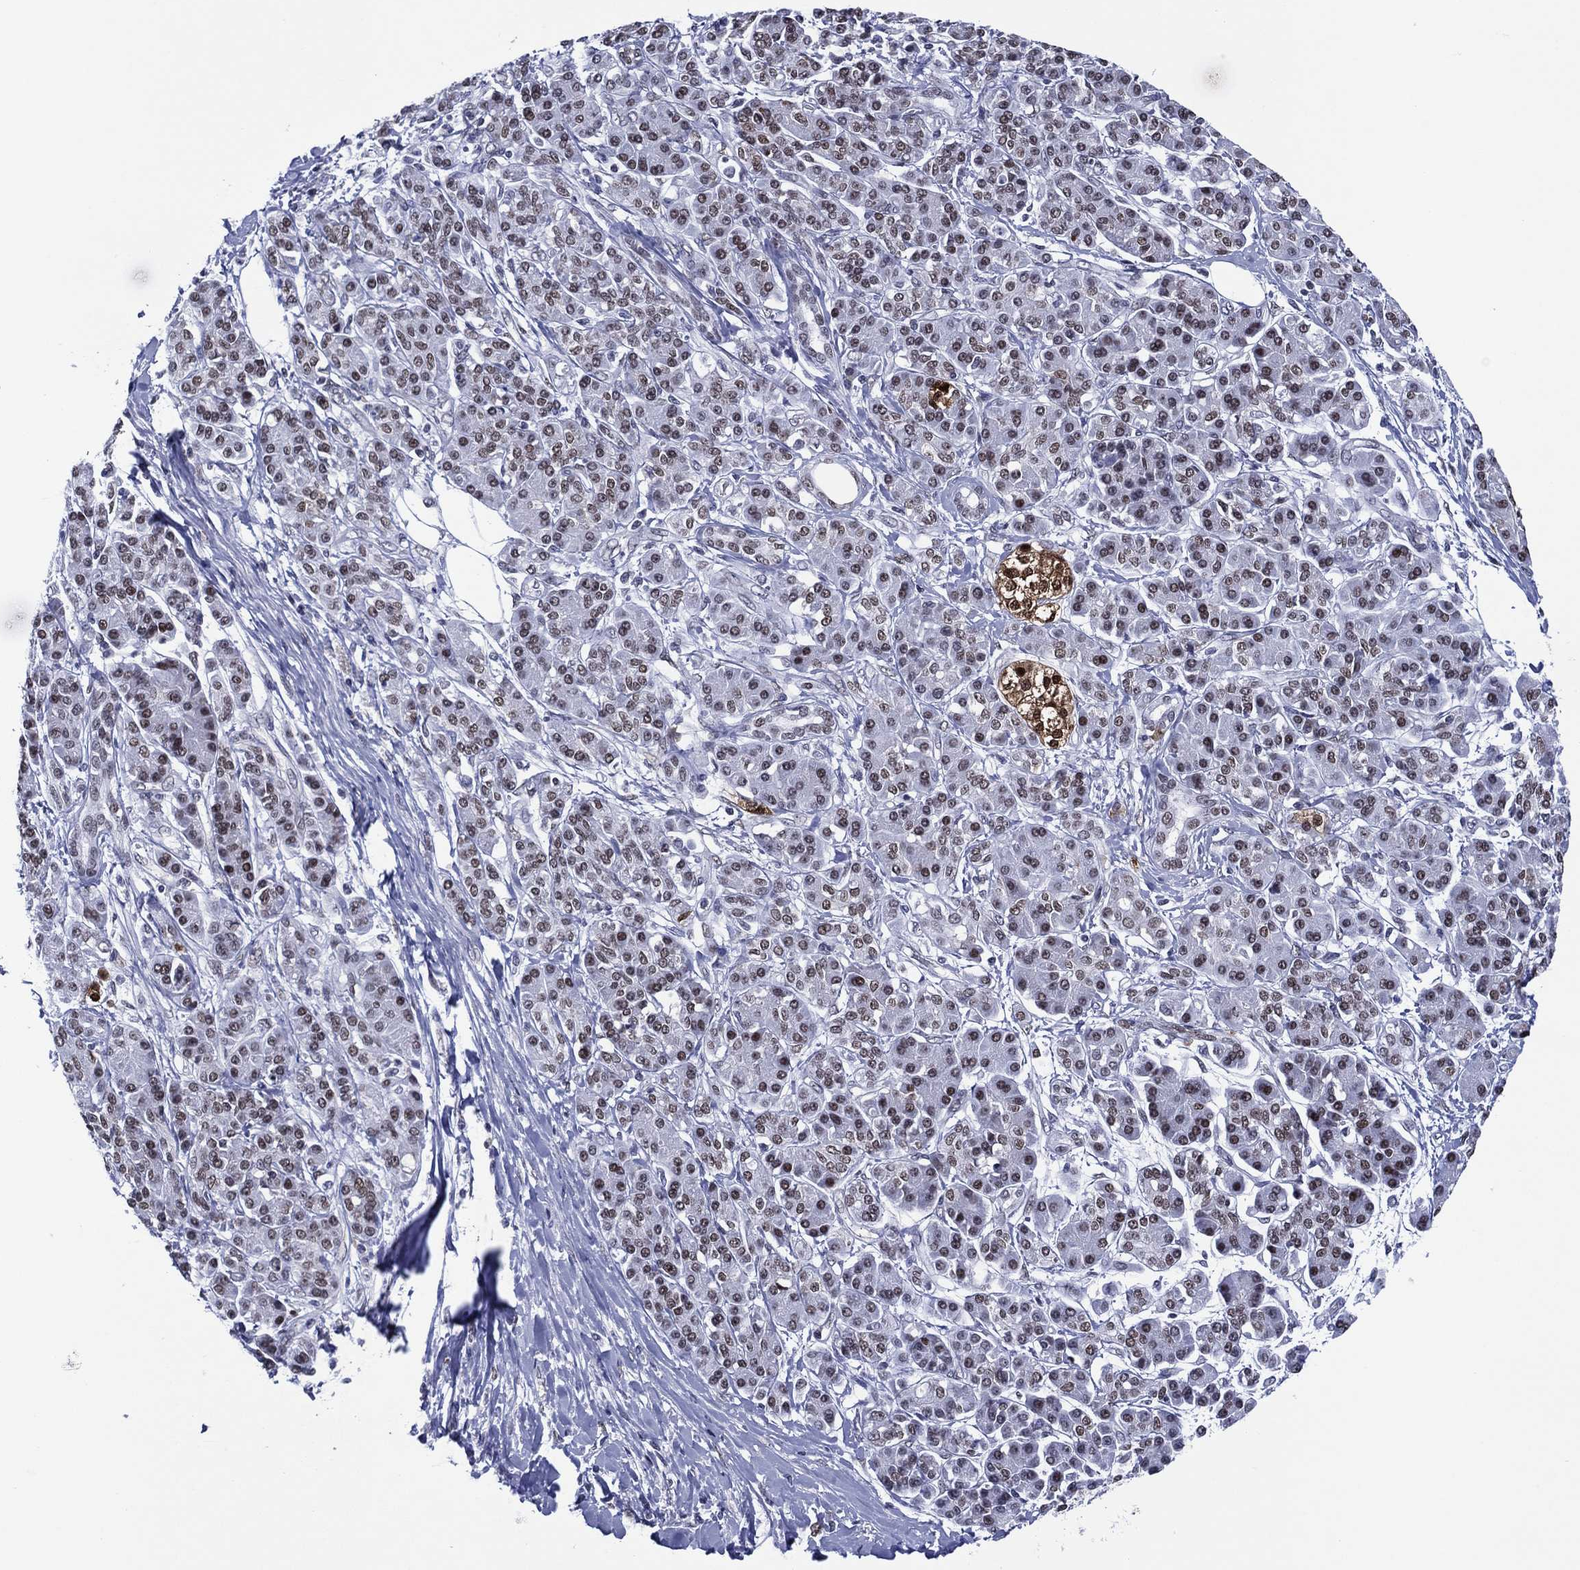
{"staining": {"intensity": "moderate", "quantity": "<25%", "location": "nuclear"}, "tissue": "pancreatic cancer", "cell_type": "Tumor cells", "image_type": "cancer", "snomed": [{"axis": "morphology", "description": "Adenocarcinoma, NOS"}, {"axis": "topography", "description": "Pancreas"}], "caption": "Immunohistochemical staining of human pancreatic cancer (adenocarcinoma) demonstrates low levels of moderate nuclear protein staining in approximately <25% of tumor cells. (DAB (3,3'-diaminobenzidine) = brown stain, brightfield microscopy at high magnification).", "gene": "GATA6", "patient": {"sex": "female", "age": 56}}